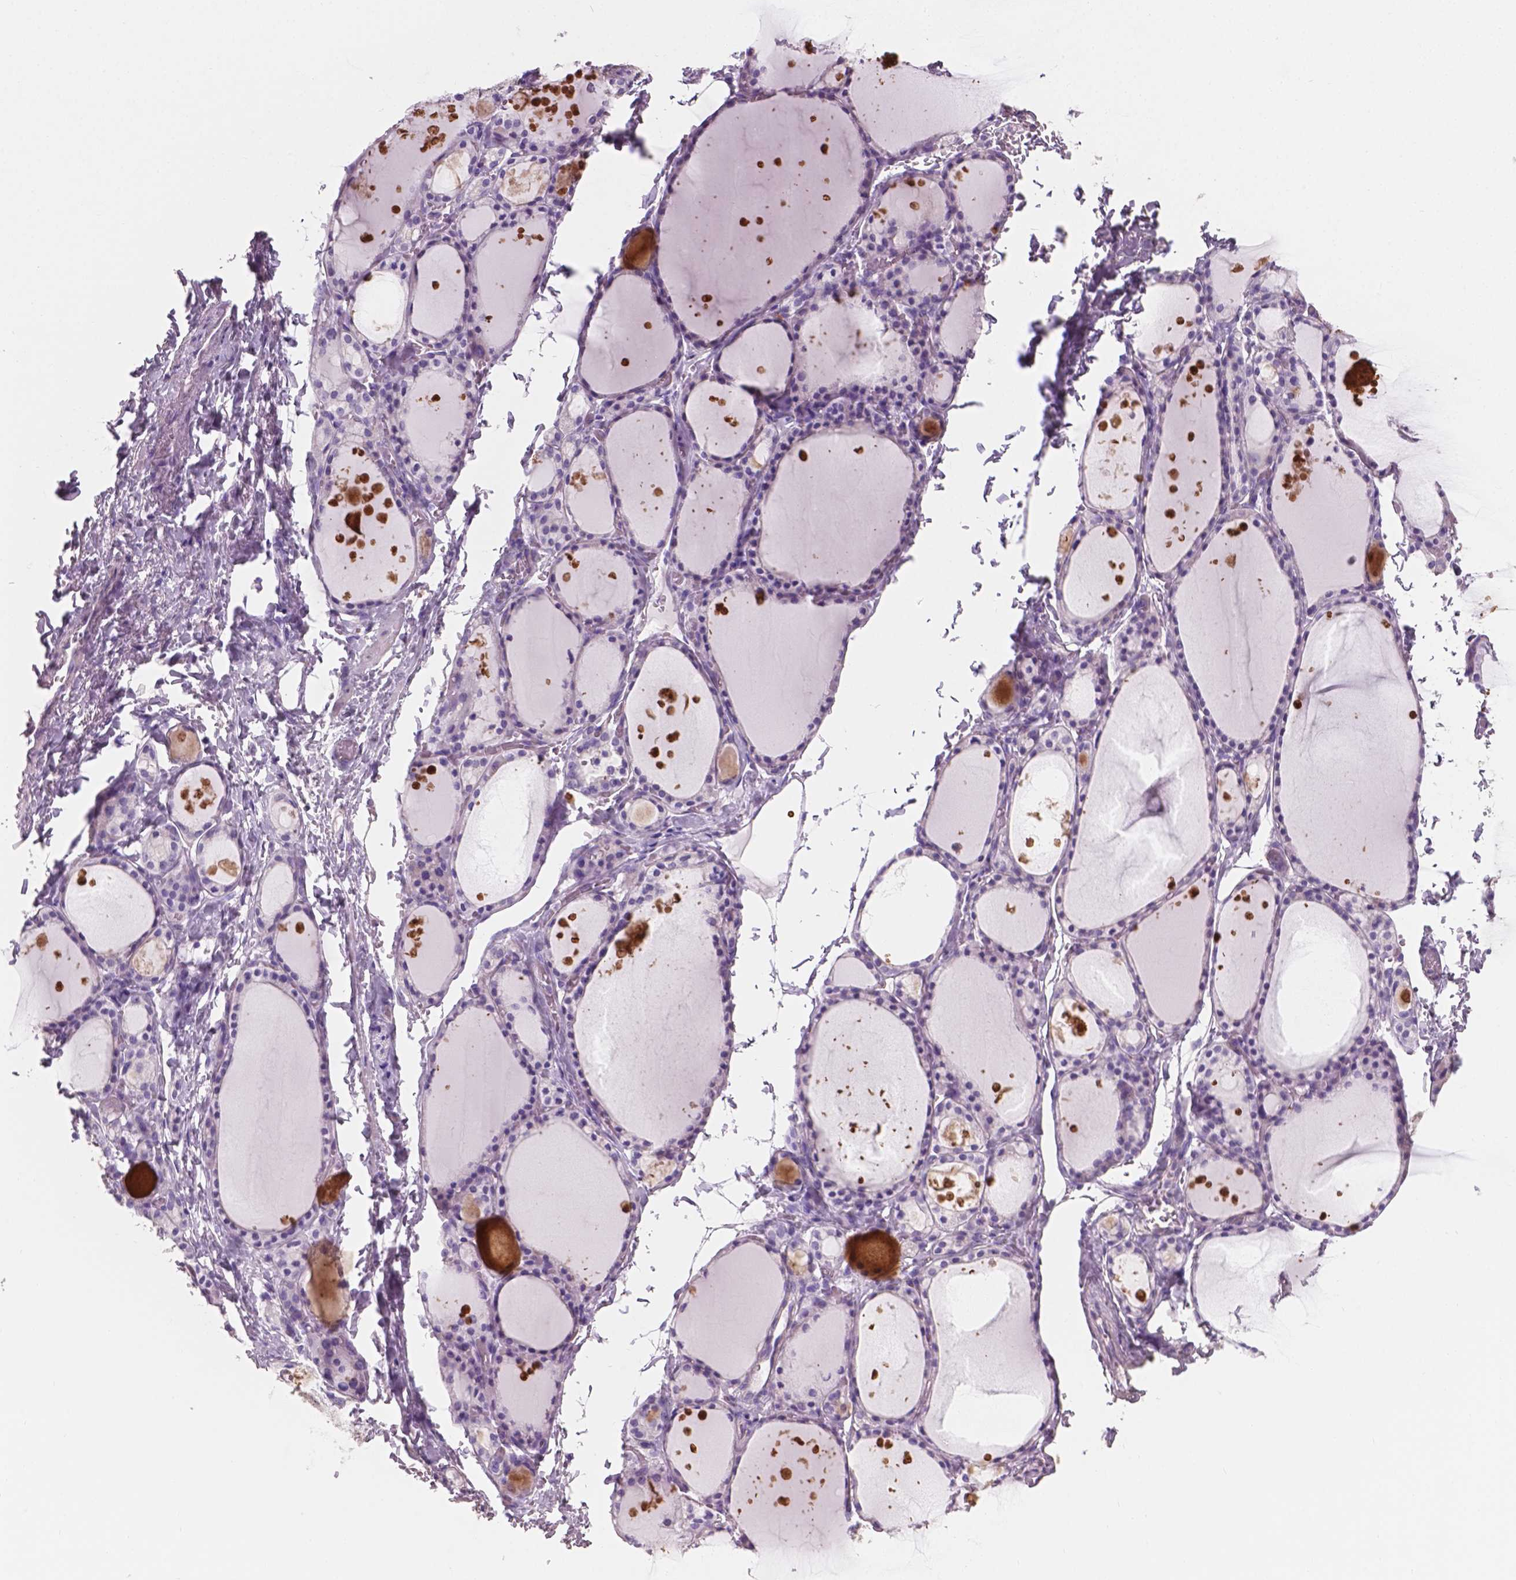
{"staining": {"intensity": "negative", "quantity": "none", "location": "none"}, "tissue": "thyroid gland", "cell_type": "Glandular cells", "image_type": "normal", "snomed": [{"axis": "morphology", "description": "Normal tissue, NOS"}, {"axis": "topography", "description": "Thyroid gland"}], "caption": "DAB immunohistochemical staining of normal human thyroid gland demonstrates no significant staining in glandular cells.", "gene": "SBSN", "patient": {"sex": "male", "age": 68}}